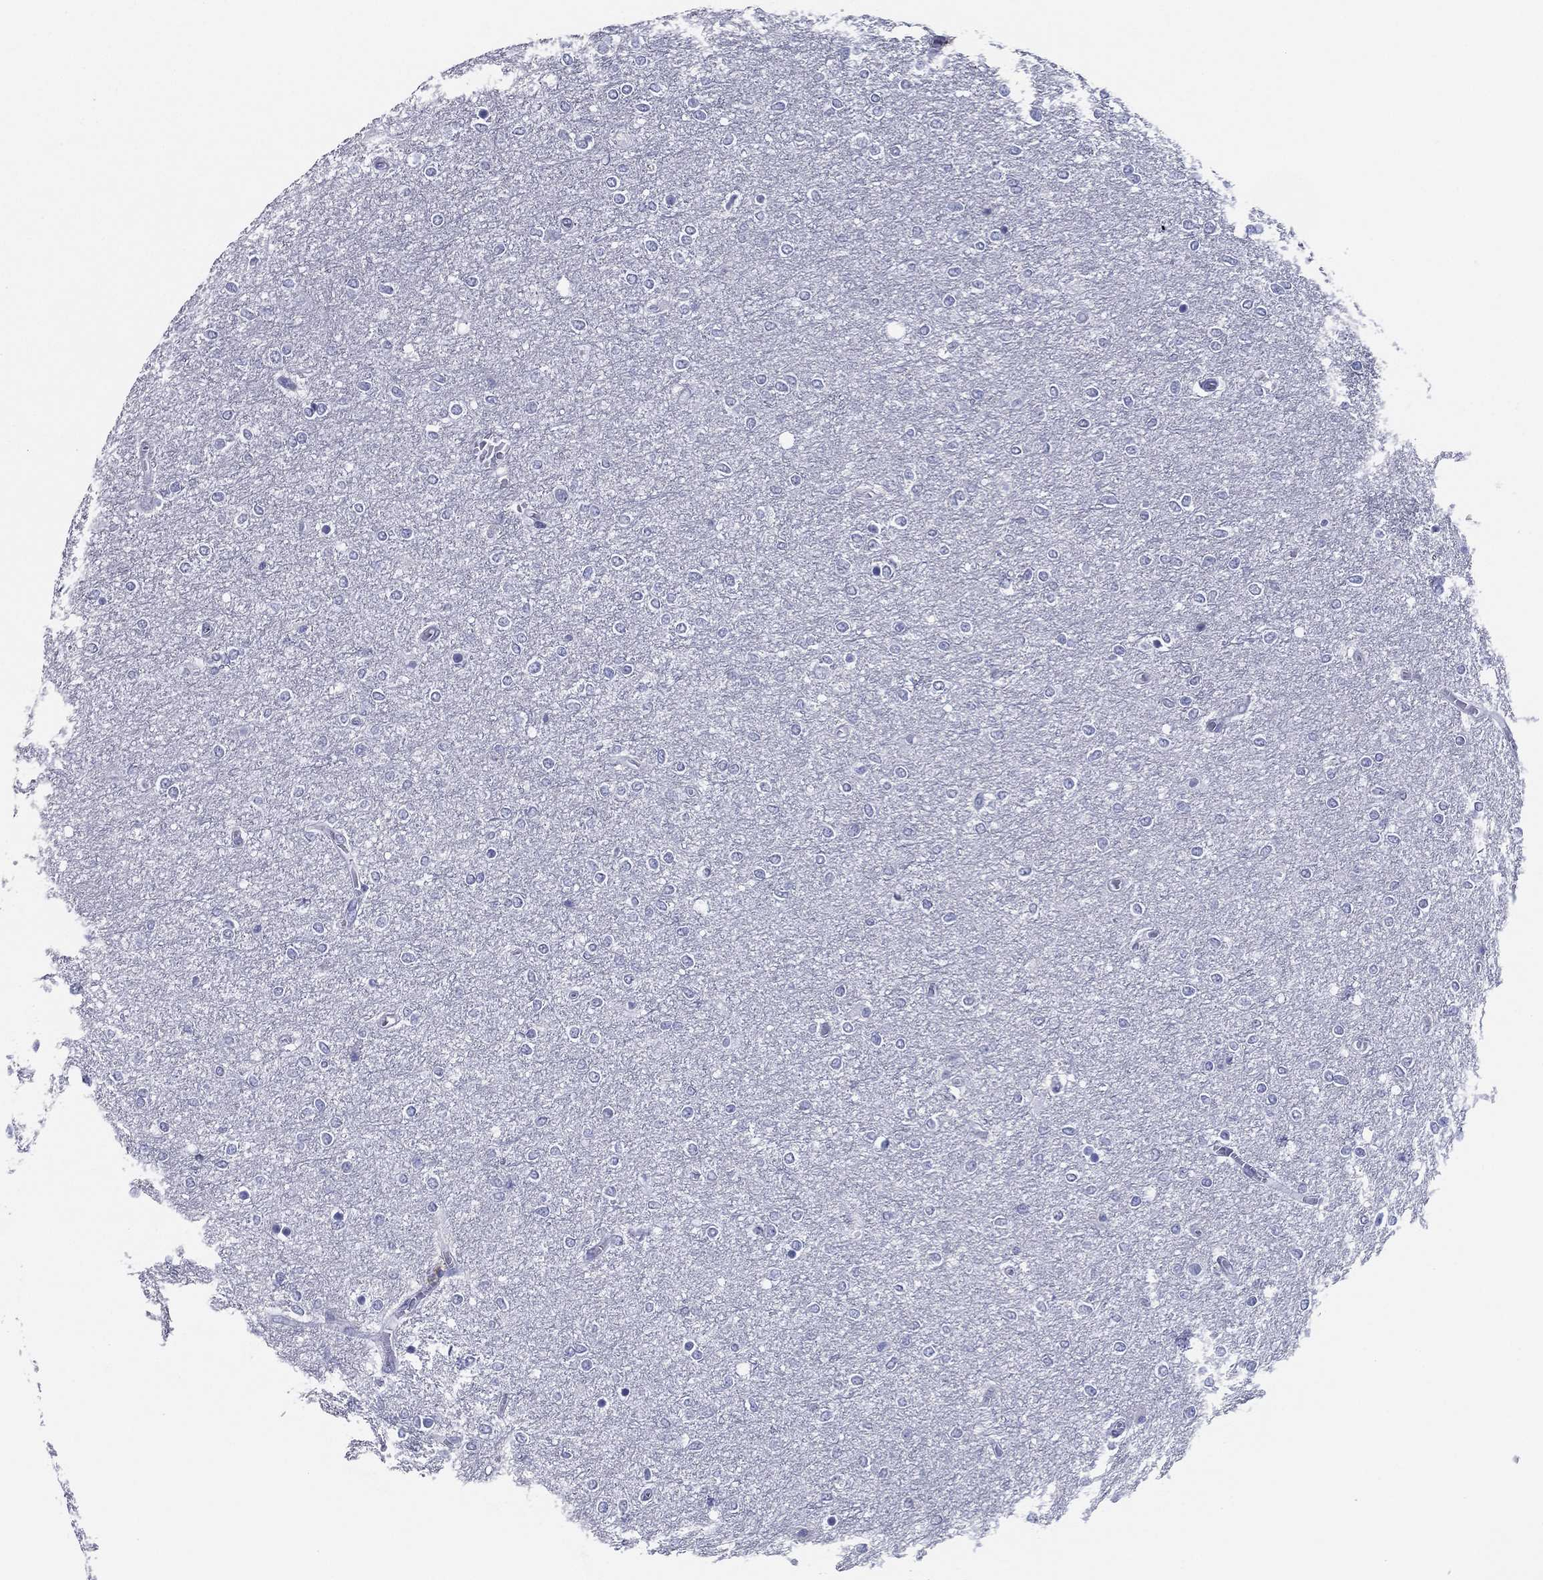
{"staining": {"intensity": "negative", "quantity": "none", "location": "none"}, "tissue": "glioma", "cell_type": "Tumor cells", "image_type": "cancer", "snomed": [{"axis": "morphology", "description": "Glioma, malignant, High grade"}, {"axis": "topography", "description": "Brain"}], "caption": "A photomicrograph of malignant glioma (high-grade) stained for a protein exhibits no brown staining in tumor cells. (DAB immunohistochemistry visualized using brightfield microscopy, high magnification).", "gene": "TFAP2A", "patient": {"sex": "female", "age": 61}}